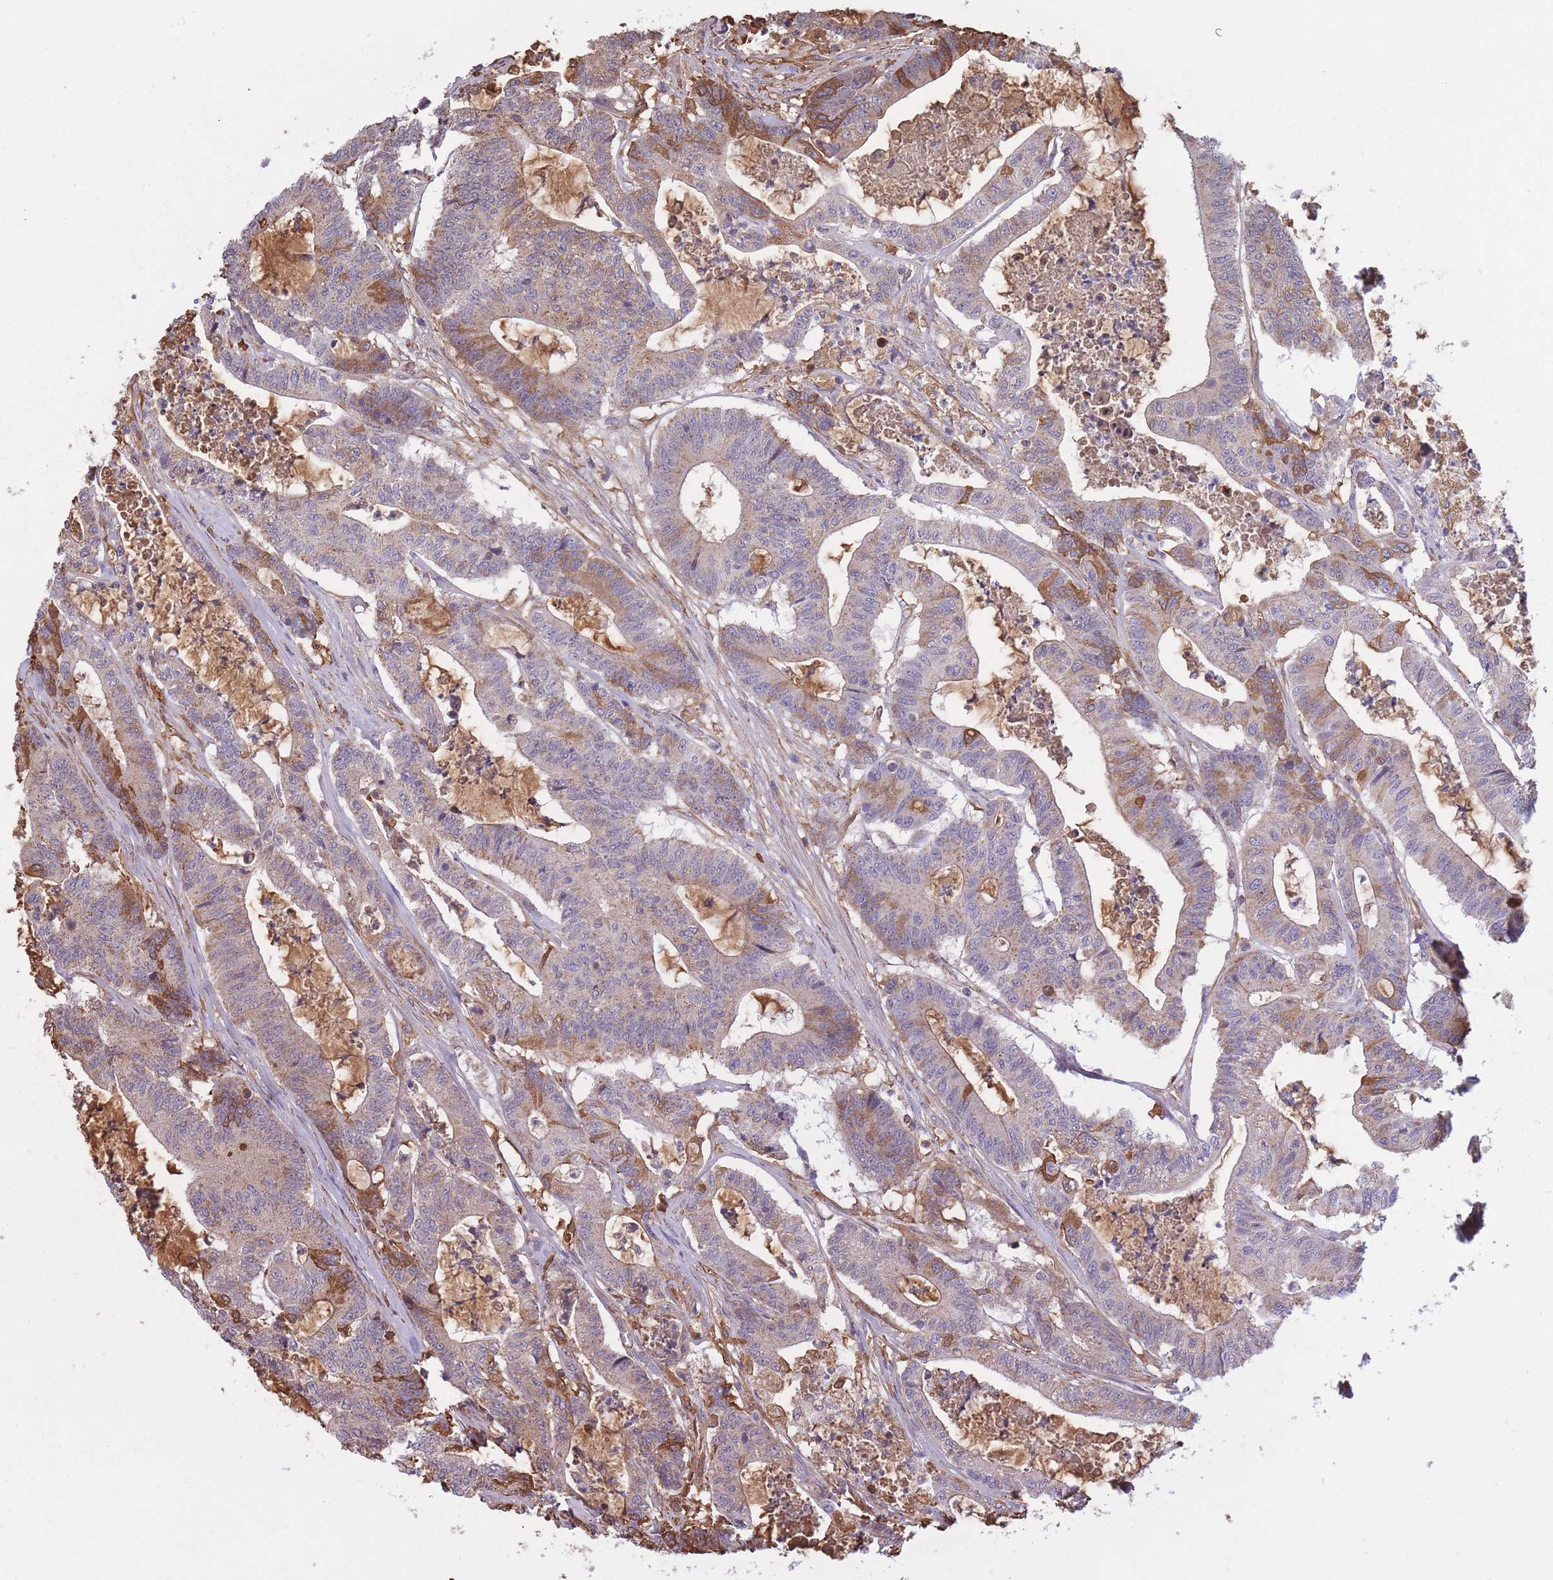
{"staining": {"intensity": "moderate", "quantity": "<25%", "location": "cytoplasmic/membranous"}, "tissue": "colorectal cancer", "cell_type": "Tumor cells", "image_type": "cancer", "snomed": [{"axis": "morphology", "description": "Adenocarcinoma, NOS"}, {"axis": "topography", "description": "Colon"}], "caption": "Immunohistochemistry (IHC) (DAB (3,3'-diaminobenzidine)) staining of human colorectal cancer exhibits moderate cytoplasmic/membranous protein positivity in approximately <25% of tumor cells.", "gene": "KAT2A", "patient": {"sex": "female", "age": 84}}